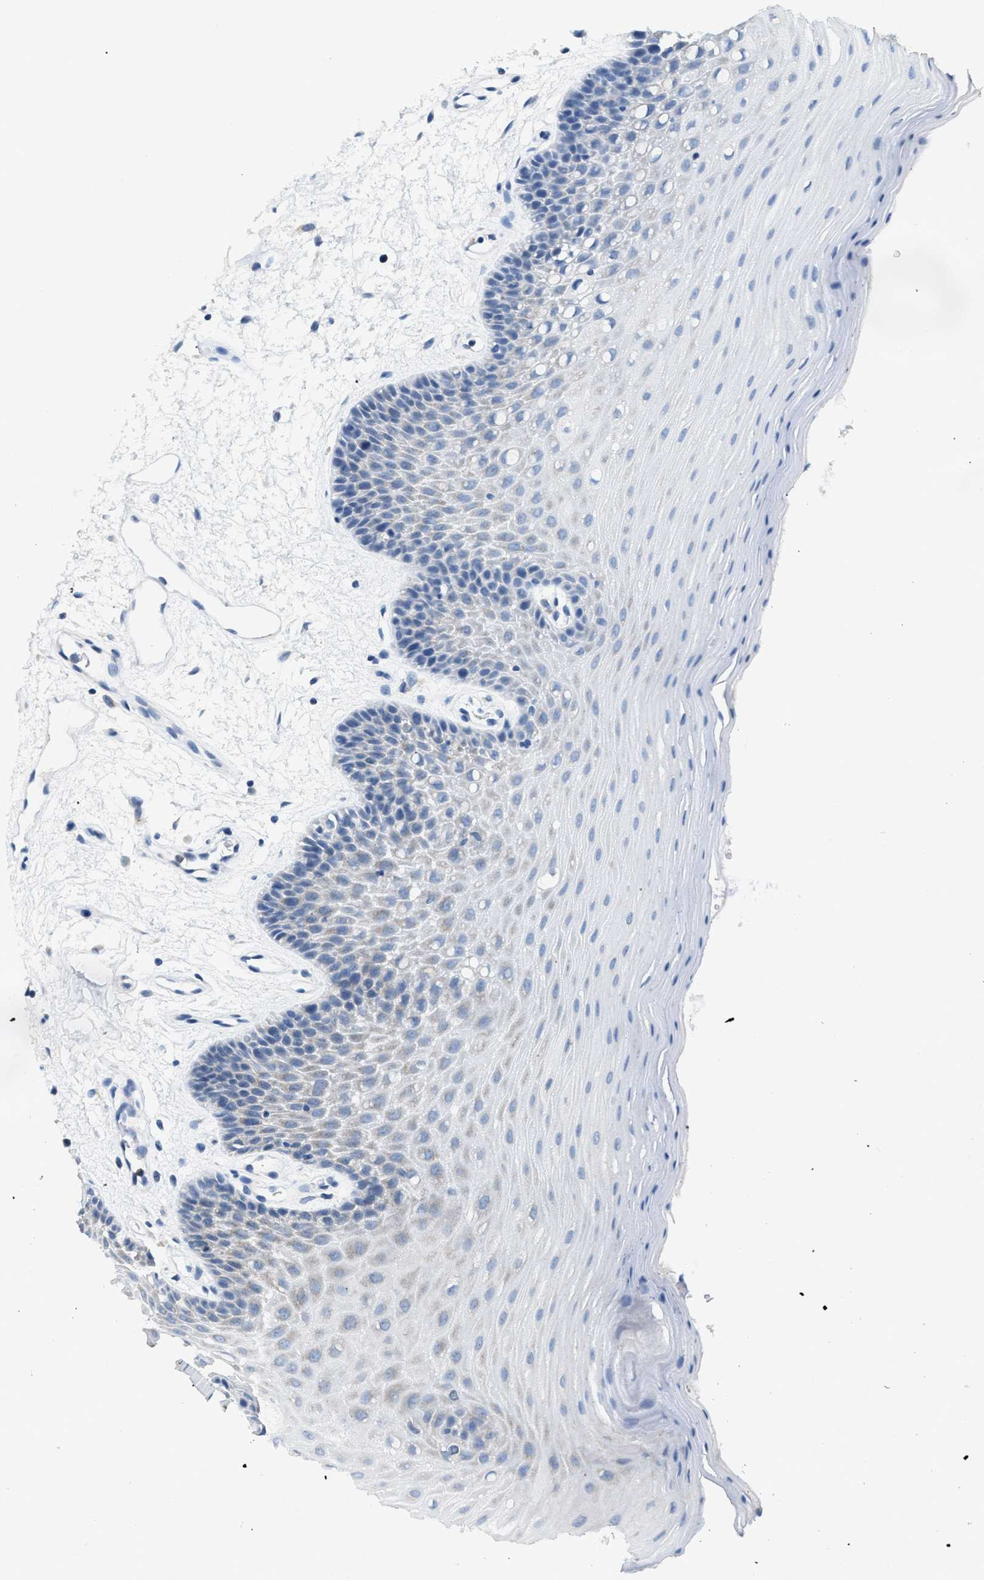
{"staining": {"intensity": "negative", "quantity": "none", "location": "none"}, "tissue": "oral mucosa", "cell_type": "Squamous epithelial cells", "image_type": "normal", "snomed": [{"axis": "morphology", "description": "Normal tissue, NOS"}, {"axis": "morphology", "description": "Squamous cell carcinoma, NOS"}, {"axis": "topography", "description": "Oral tissue"}, {"axis": "topography", "description": "Head-Neck"}], "caption": "A micrograph of oral mucosa stained for a protein exhibits no brown staining in squamous epithelial cells.", "gene": "TOMM34", "patient": {"sex": "male", "age": 71}}